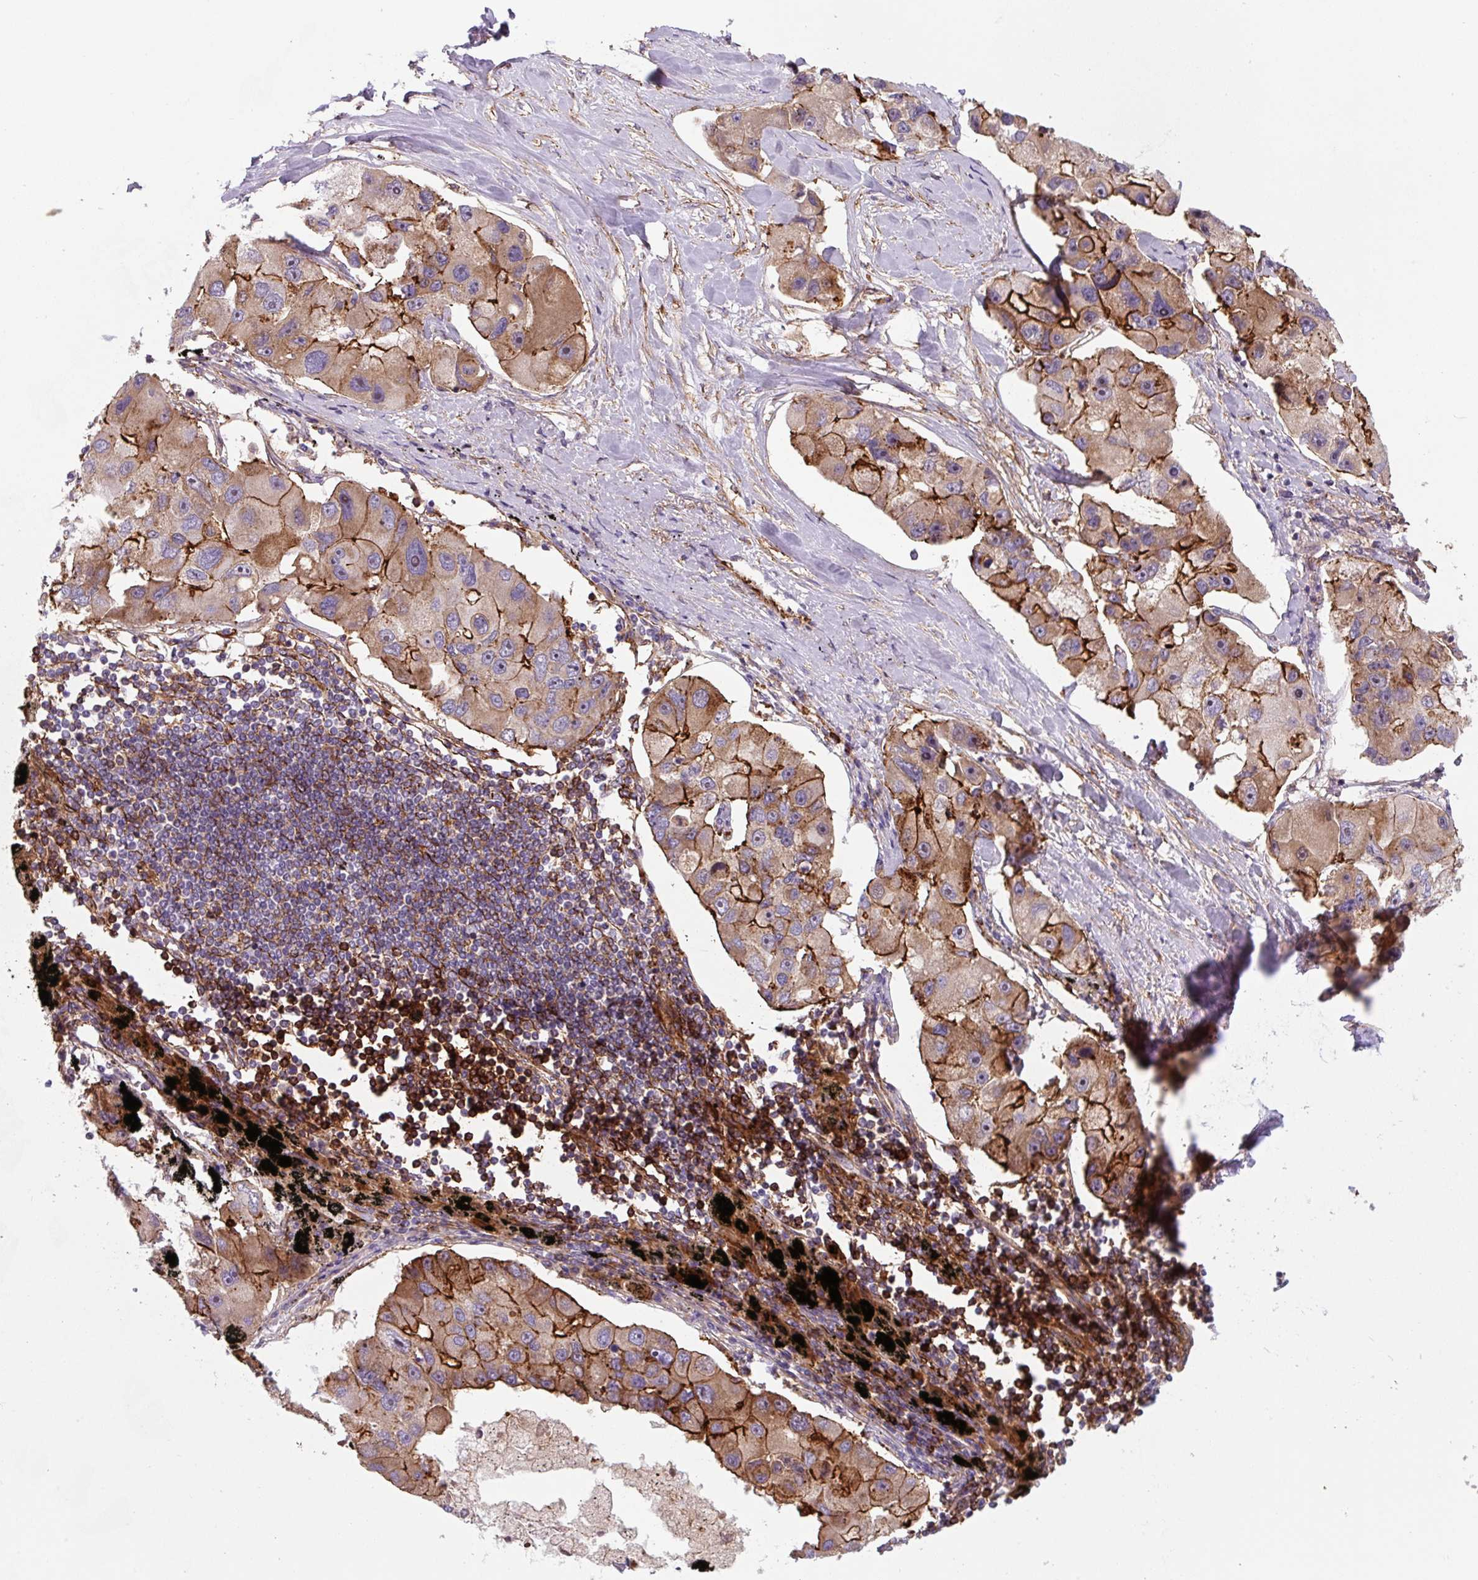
{"staining": {"intensity": "moderate", "quantity": ">75%", "location": "cytoplasmic/membranous"}, "tissue": "lung cancer", "cell_type": "Tumor cells", "image_type": "cancer", "snomed": [{"axis": "morphology", "description": "Adenocarcinoma, NOS"}, {"axis": "topography", "description": "Lung"}], "caption": "Protein expression analysis of human lung cancer (adenocarcinoma) reveals moderate cytoplasmic/membranous expression in about >75% of tumor cells. (DAB IHC with brightfield microscopy, high magnification).", "gene": "DHFR2", "patient": {"sex": "female", "age": 54}}